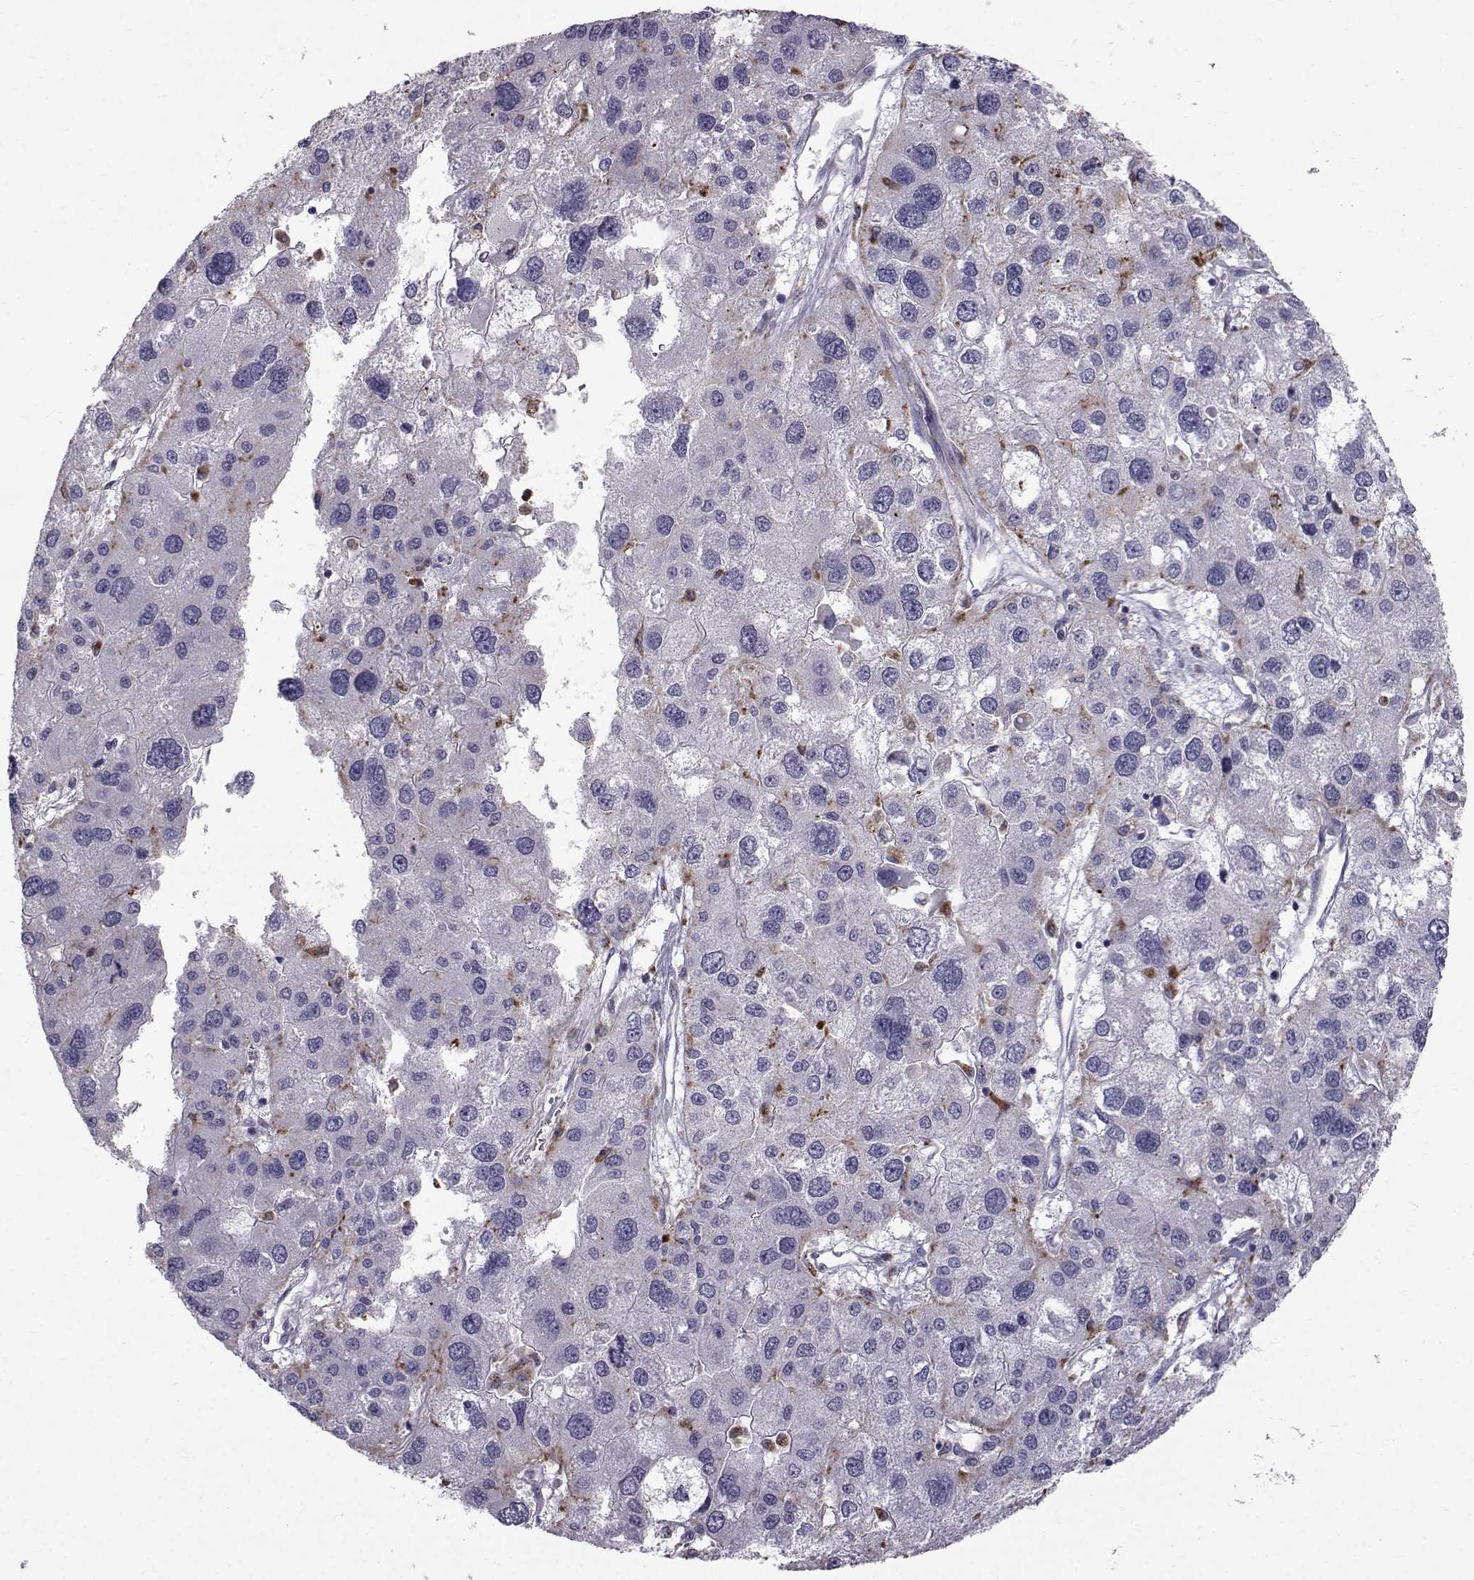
{"staining": {"intensity": "moderate", "quantity": "<25%", "location": "cytoplasmic/membranous"}, "tissue": "liver cancer", "cell_type": "Tumor cells", "image_type": "cancer", "snomed": [{"axis": "morphology", "description": "Carcinoma, Hepatocellular, NOS"}, {"axis": "topography", "description": "Liver"}], "caption": "An IHC image of tumor tissue is shown. Protein staining in brown labels moderate cytoplasmic/membranous positivity in liver cancer within tumor cells. Immunohistochemistry (ihc) stains the protein in brown and the nuclei are stained blue.", "gene": "CALCR", "patient": {"sex": "male", "age": 73}}